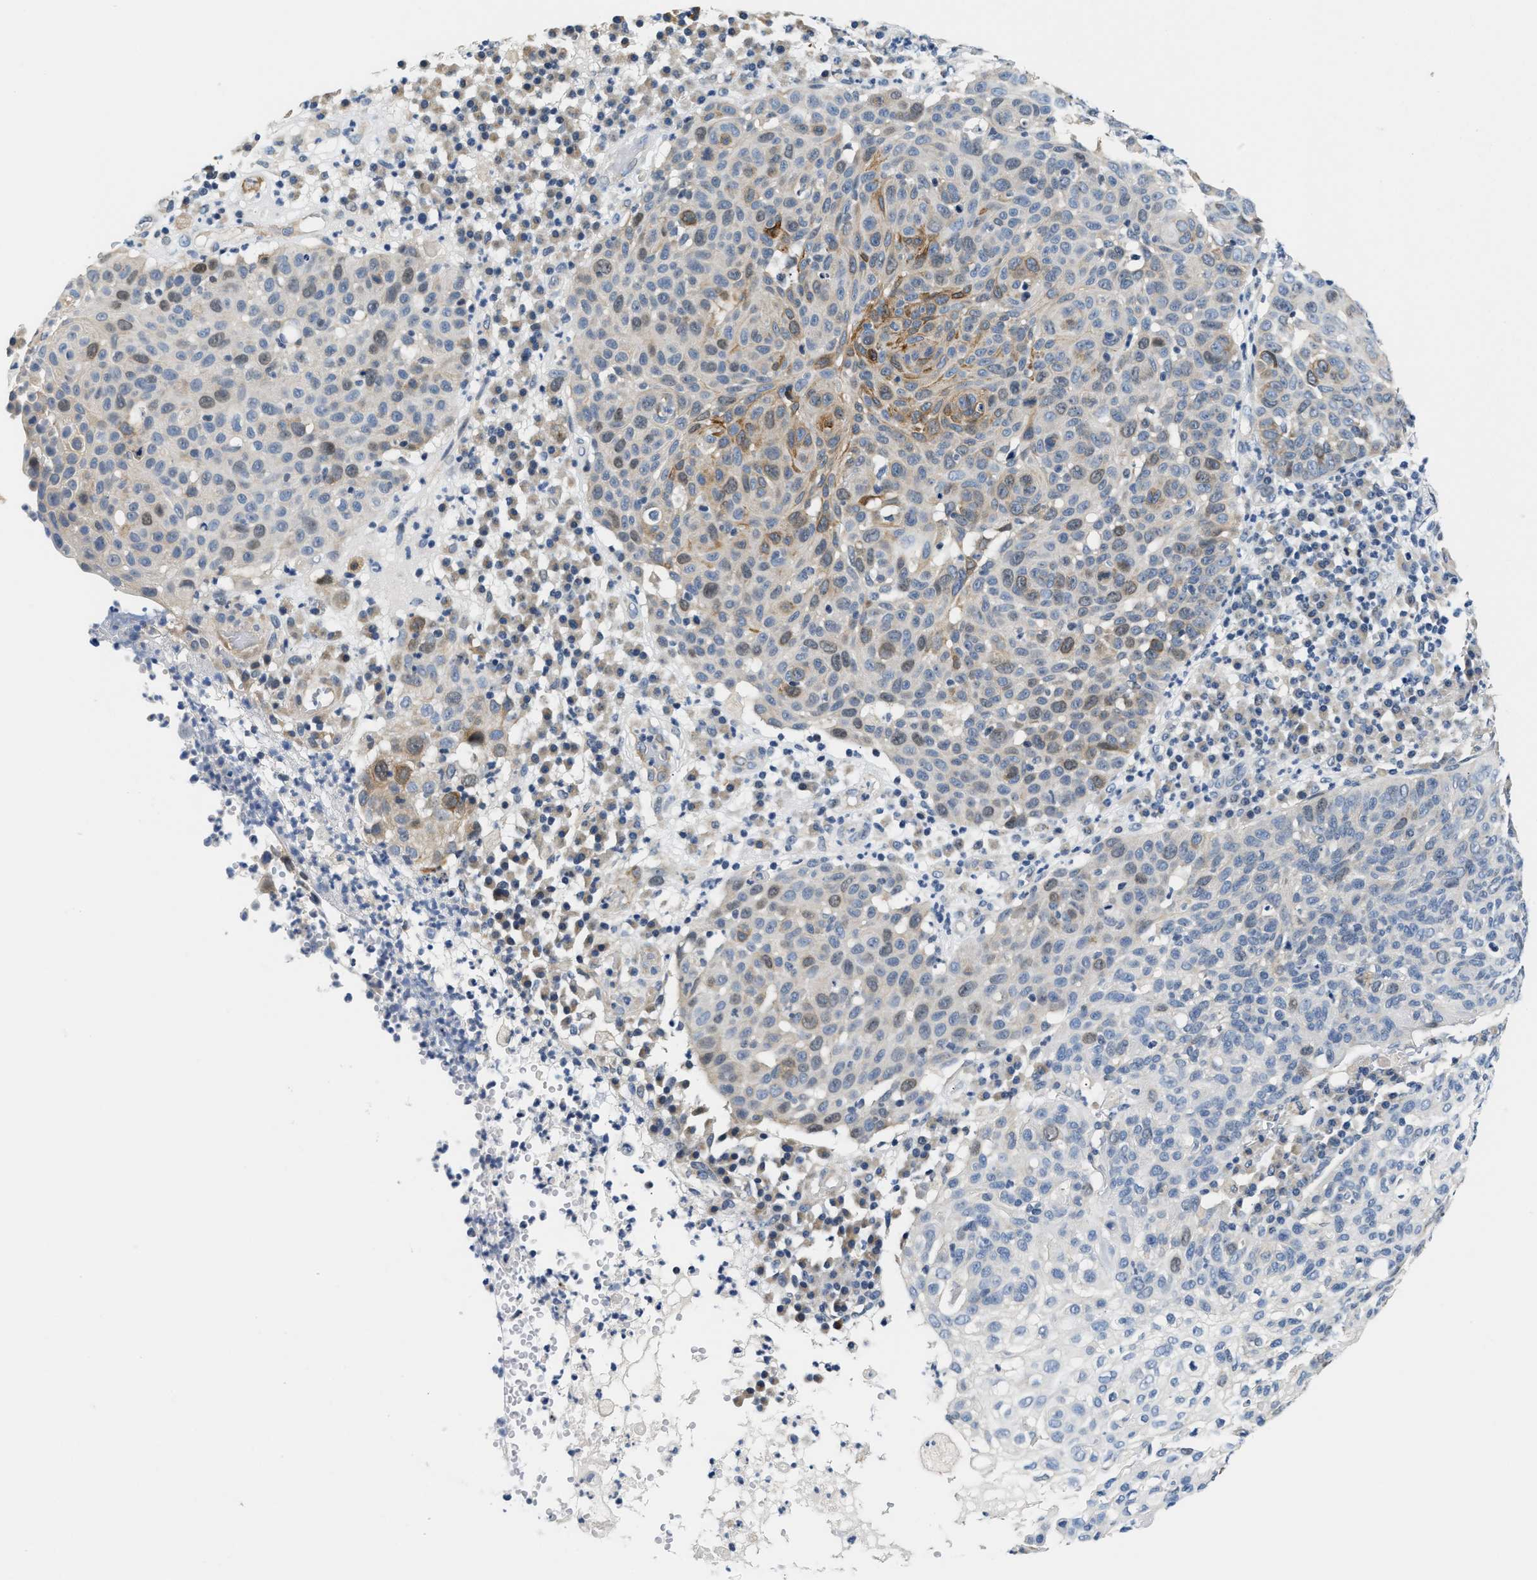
{"staining": {"intensity": "moderate", "quantity": "<25%", "location": "cytoplasmic/membranous"}, "tissue": "skin cancer", "cell_type": "Tumor cells", "image_type": "cancer", "snomed": [{"axis": "morphology", "description": "Squamous cell carcinoma in situ, NOS"}, {"axis": "morphology", "description": "Squamous cell carcinoma, NOS"}, {"axis": "topography", "description": "Skin"}], "caption": "Moderate cytoplasmic/membranous positivity is seen in about <25% of tumor cells in skin squamous cell carcinoma. (brown staining indicates protein expression, while blue staining denotes nuclei).", "gene": "CLGN", "patient": {"sex": "male", "age": 93}}